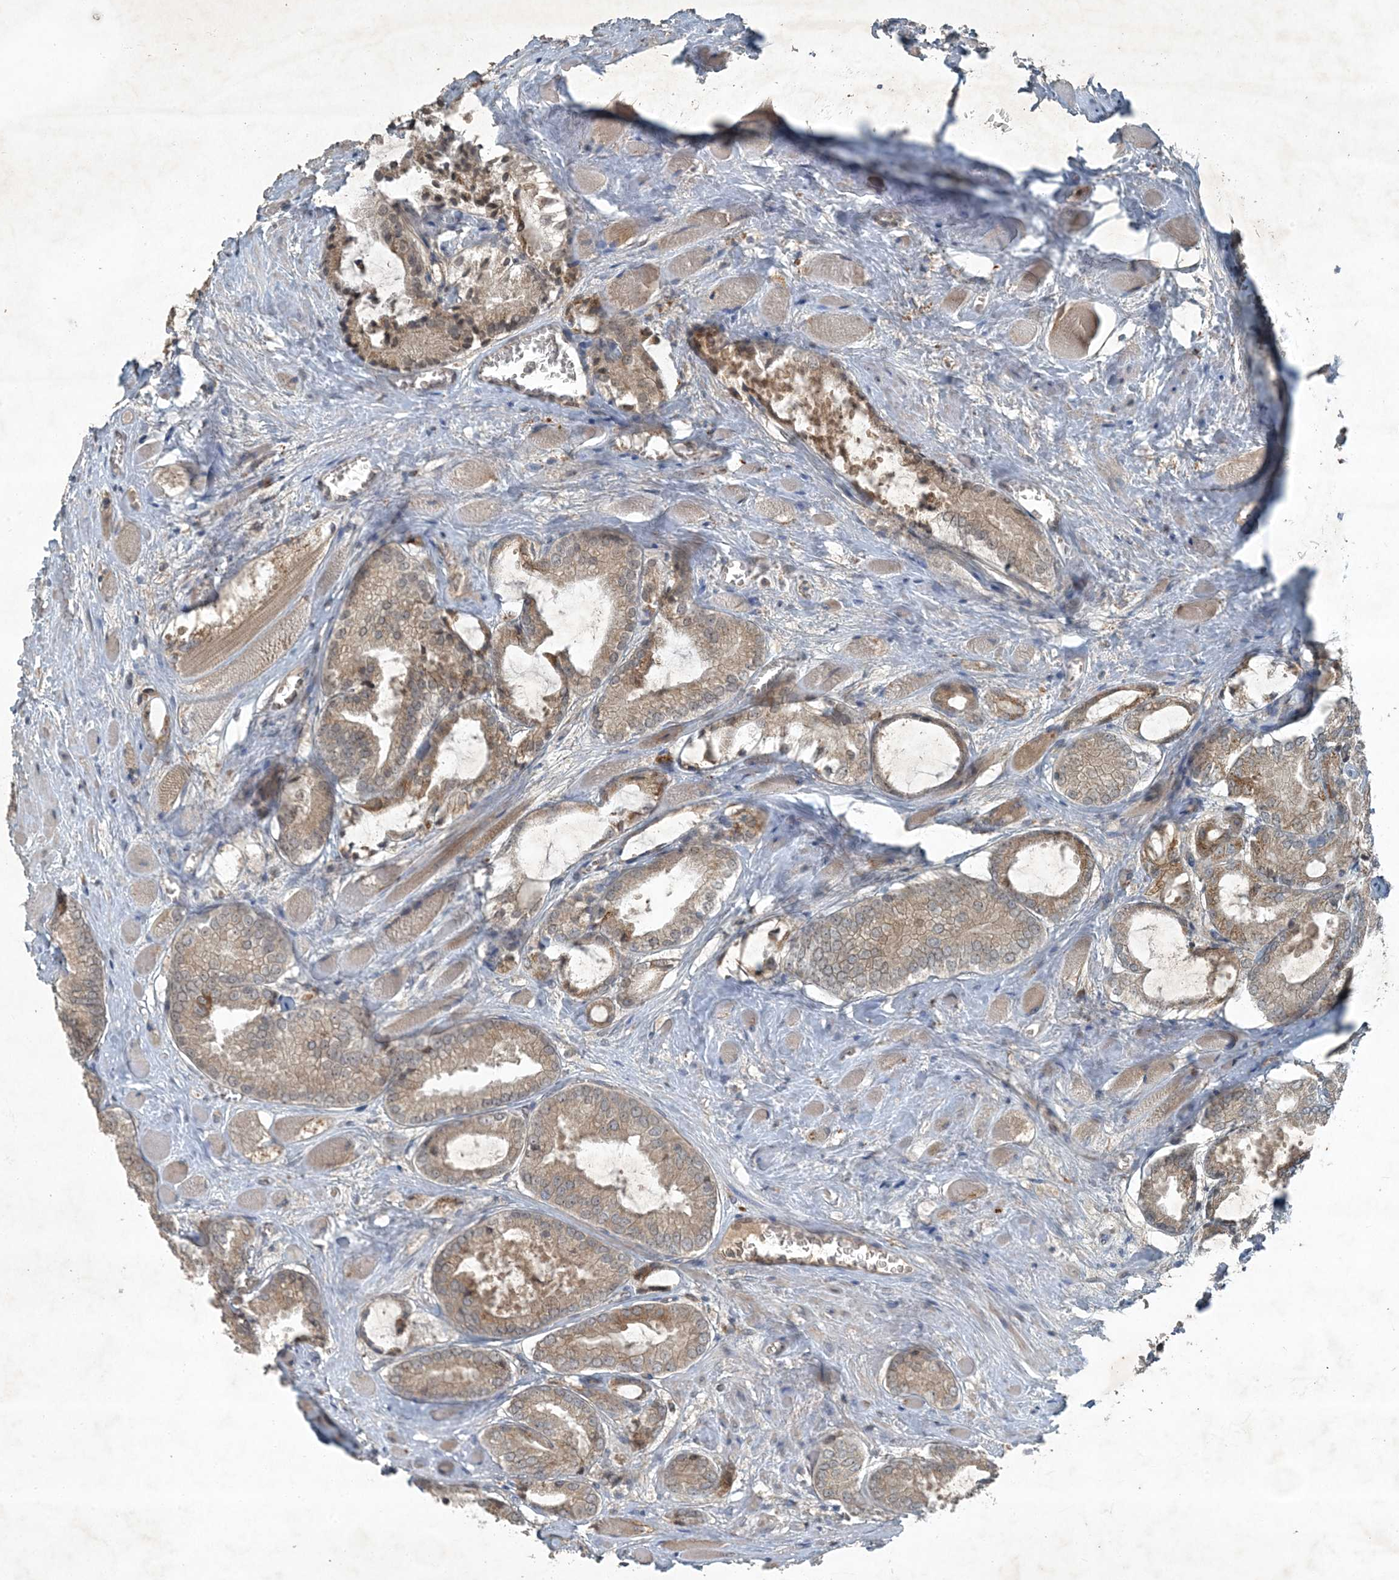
{"staining": {"intensity": "weak", "quantity": ">75%", "location": "cytoplasmic/membranous"}, "tissue": "prostate cancer", "cell_type": "Tumor cells", "image_type": "cancer", "snomed": [{"axis": "morphology", "description": "Adenocarcinoma, Low grade"}, {"axis": "topography", "description": "Prostate"}], "caption": "IHC (DAB) staining of human prostate cancer (adenocarcinoma (low-grade)) exhibits weak cytoplasmic/membranous protein expression in approximately >75% of tumor cells. The staining is performed using DAB (3,3'-diaminobenzidine) brown chromogen to label protein expression. The nuclei are counter-stained blue using hematoxylin.", "gene": "MDN1", "patient": {"sex": "male", "age": 67}}